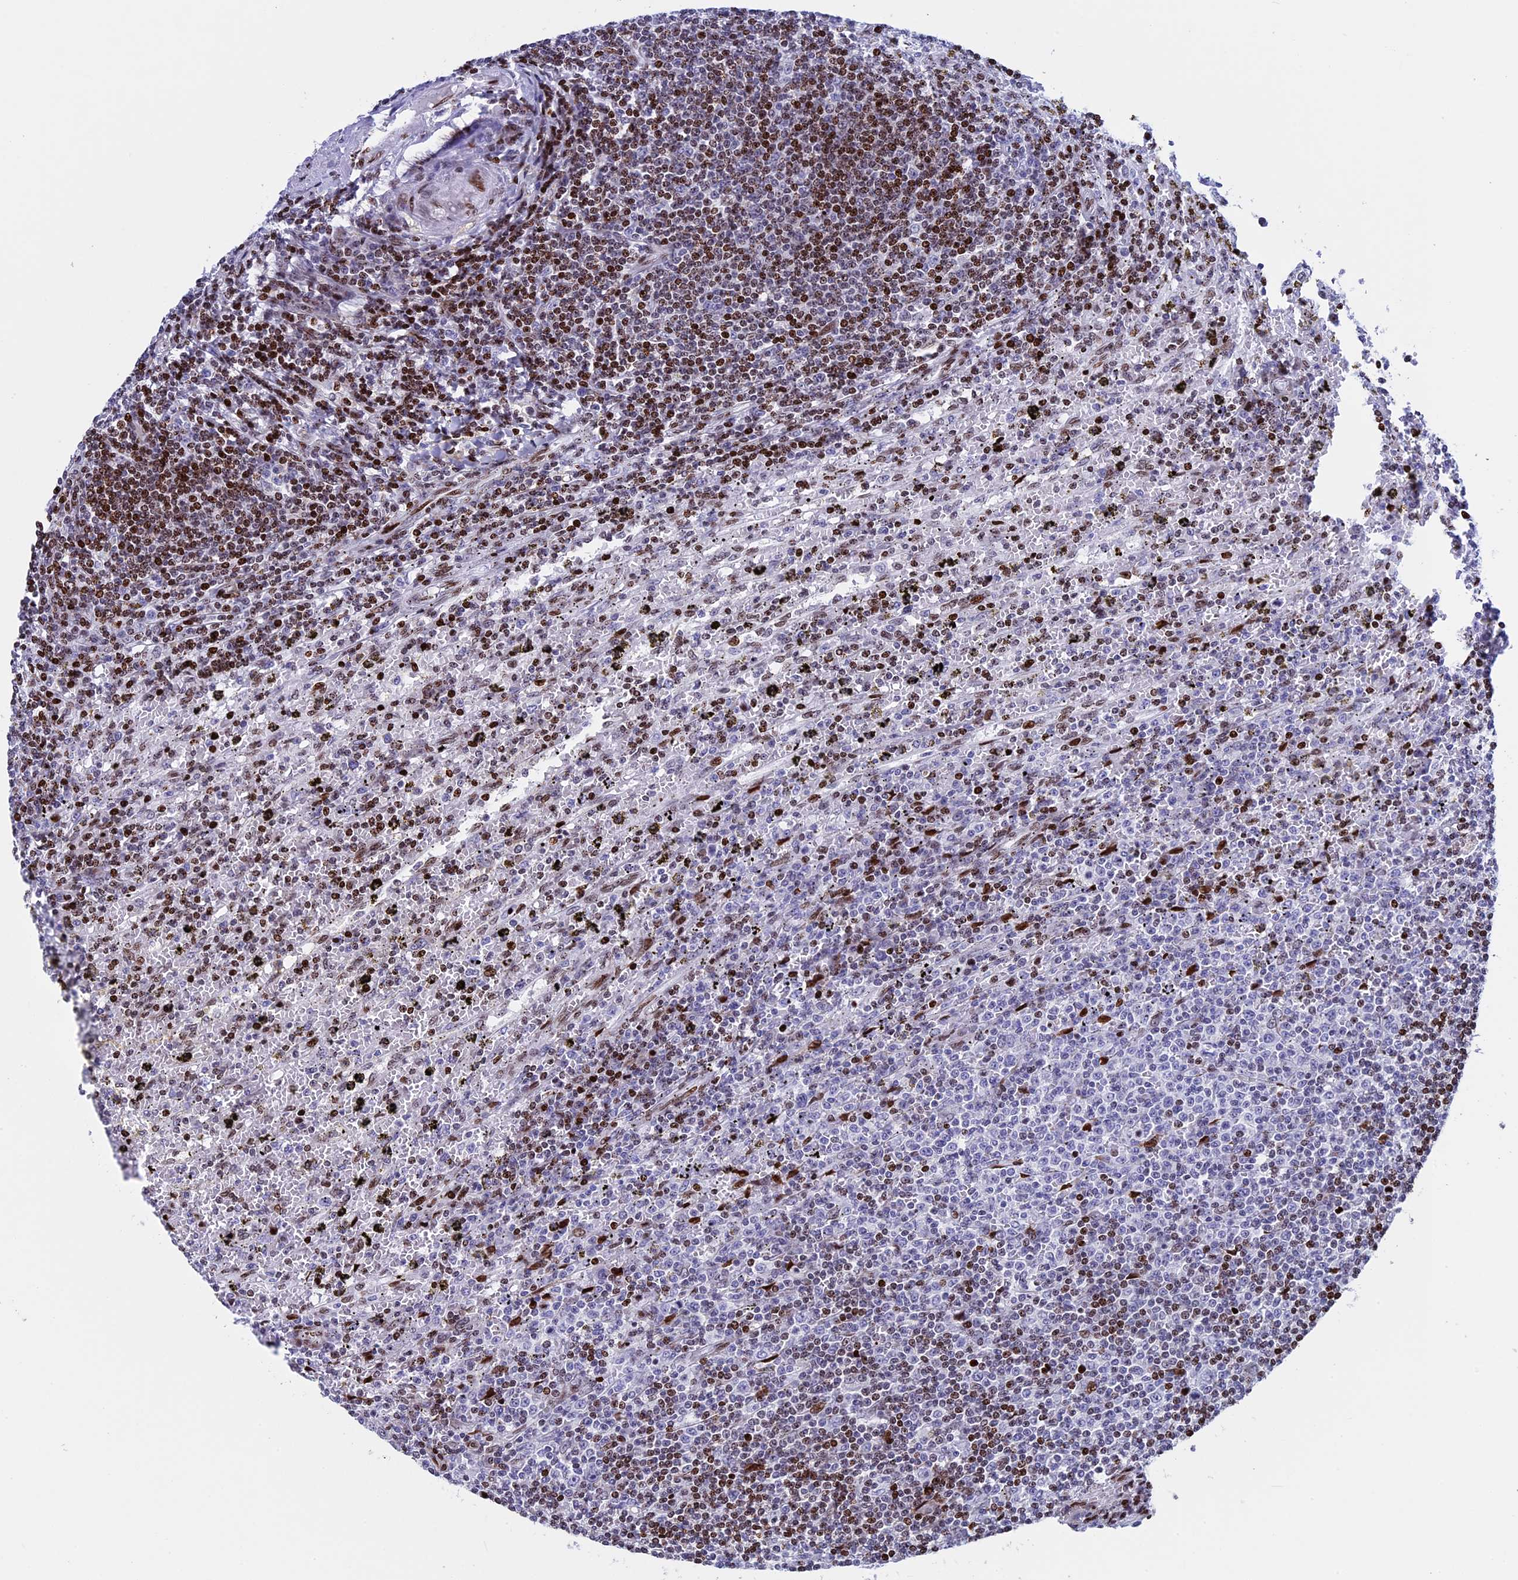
{"staining": {"intensity": "moderate", "quantity": "25%-75%", "location": "nuclear"}, "tissue": "lymphoma", "cell_type": "Tumor cells", "image_type": "cancer", "snomed": [{"axis": "morphology", "description": "Malignant lymphoma, non-Hodgkin's type, Low grade"}, {"axis": "topography", "description": "Spleen"}], "caption": "IHC staining of lymphoma, which shows medium levels of moderate nuclear positivity in approximately 25%-75% of tumor cells indicating moderate nuclear protein staining. The staining was performed using DAB (brown) for protein detection and nuclei were counterstained in hematoxylin (blue).", "gene": "BTBD3", "patient": {"sex": "male", "age": 76}}